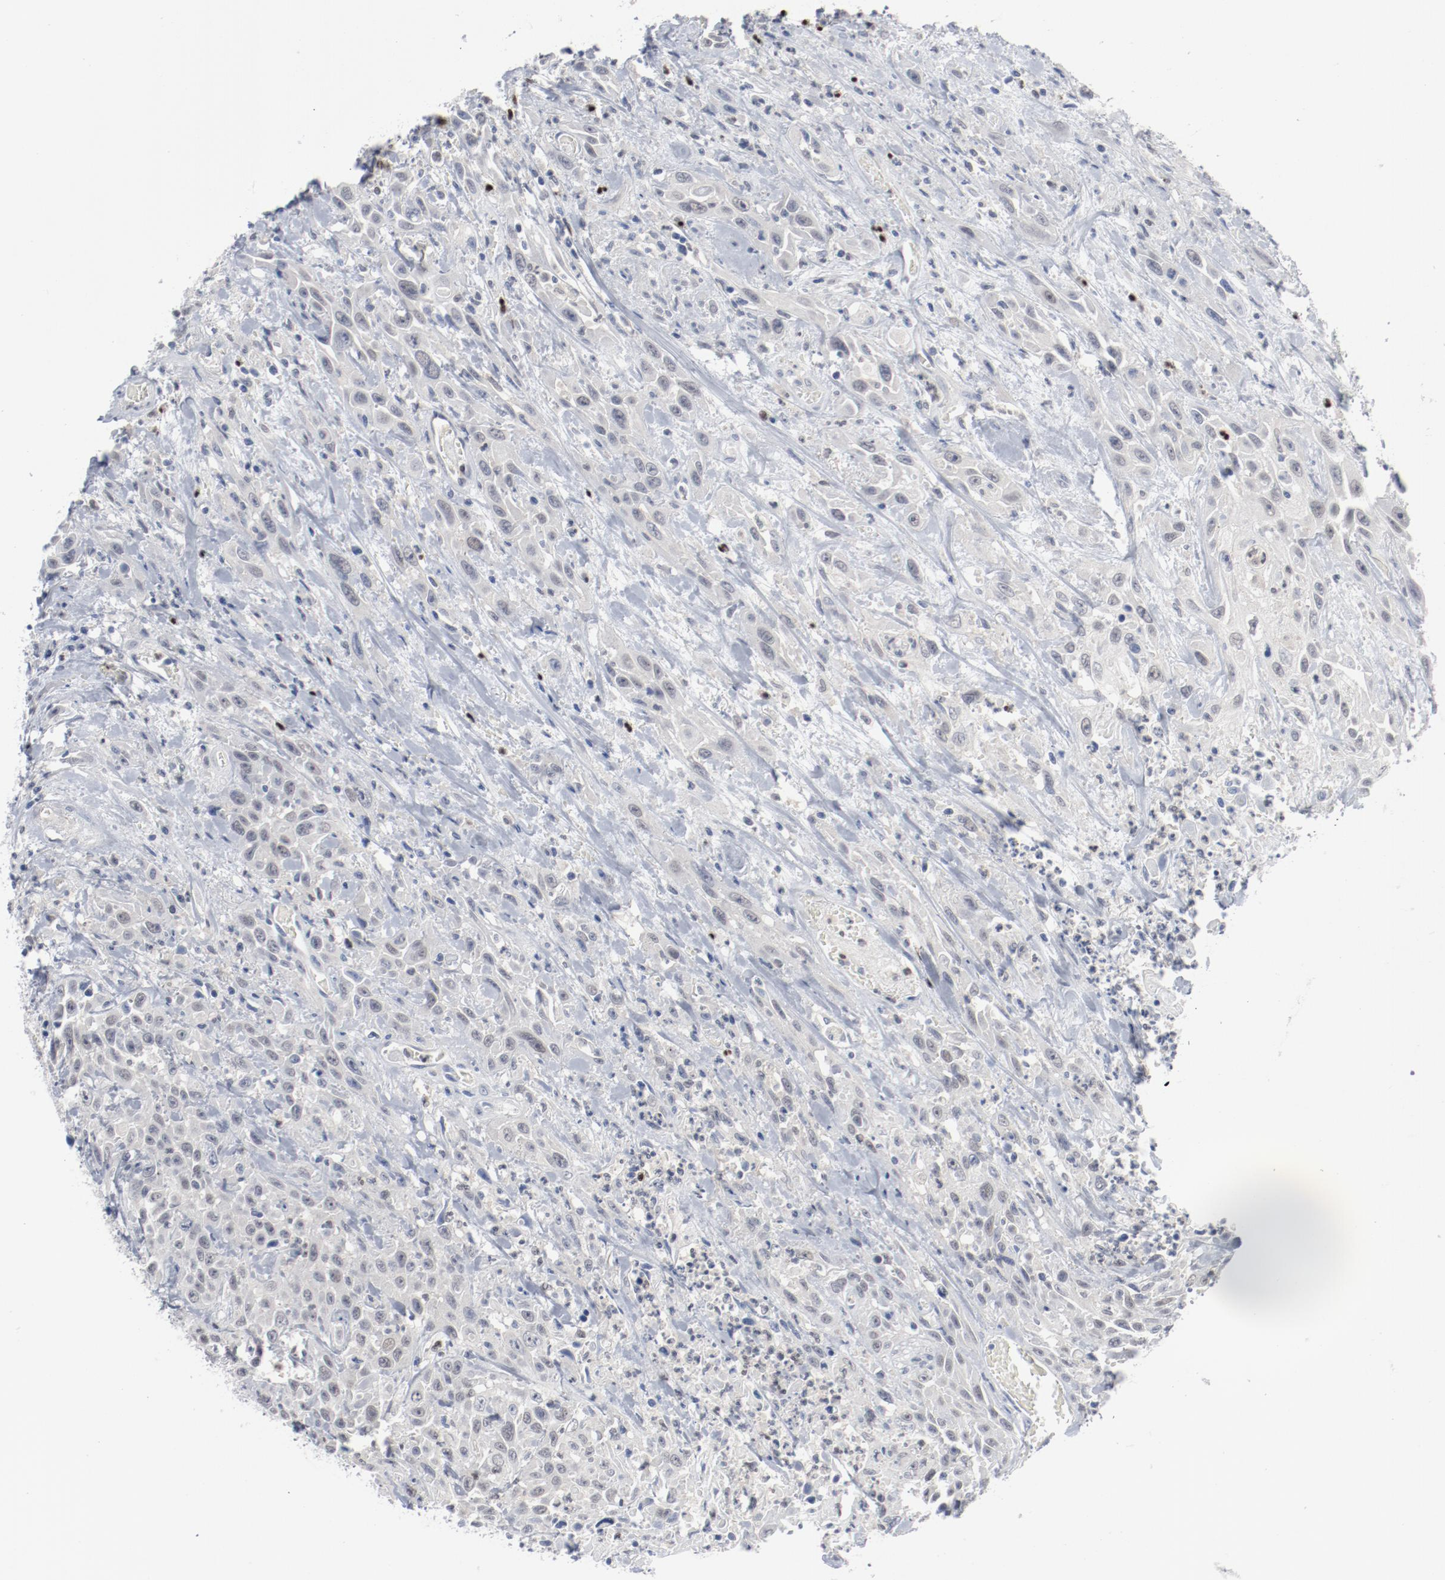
{"staining": {"intensity": "negative", "quantity": "none", "location": "none"}, "tissue": "urothelial cancer", "cell_type": "Tumor cells", "image_type": "cancer", "snomed": [{"axis": "morphology", "description": "Urothelial carcinoma, High grade"}, {"axis": "topography", "description": "Urinary bladder"}], "caption": "Tumor cells are negative for brown protein staining in high-grade urothelial carcinoma.", "gene": "FOXN2", "patient": {"sex": "female", "age": 84}}